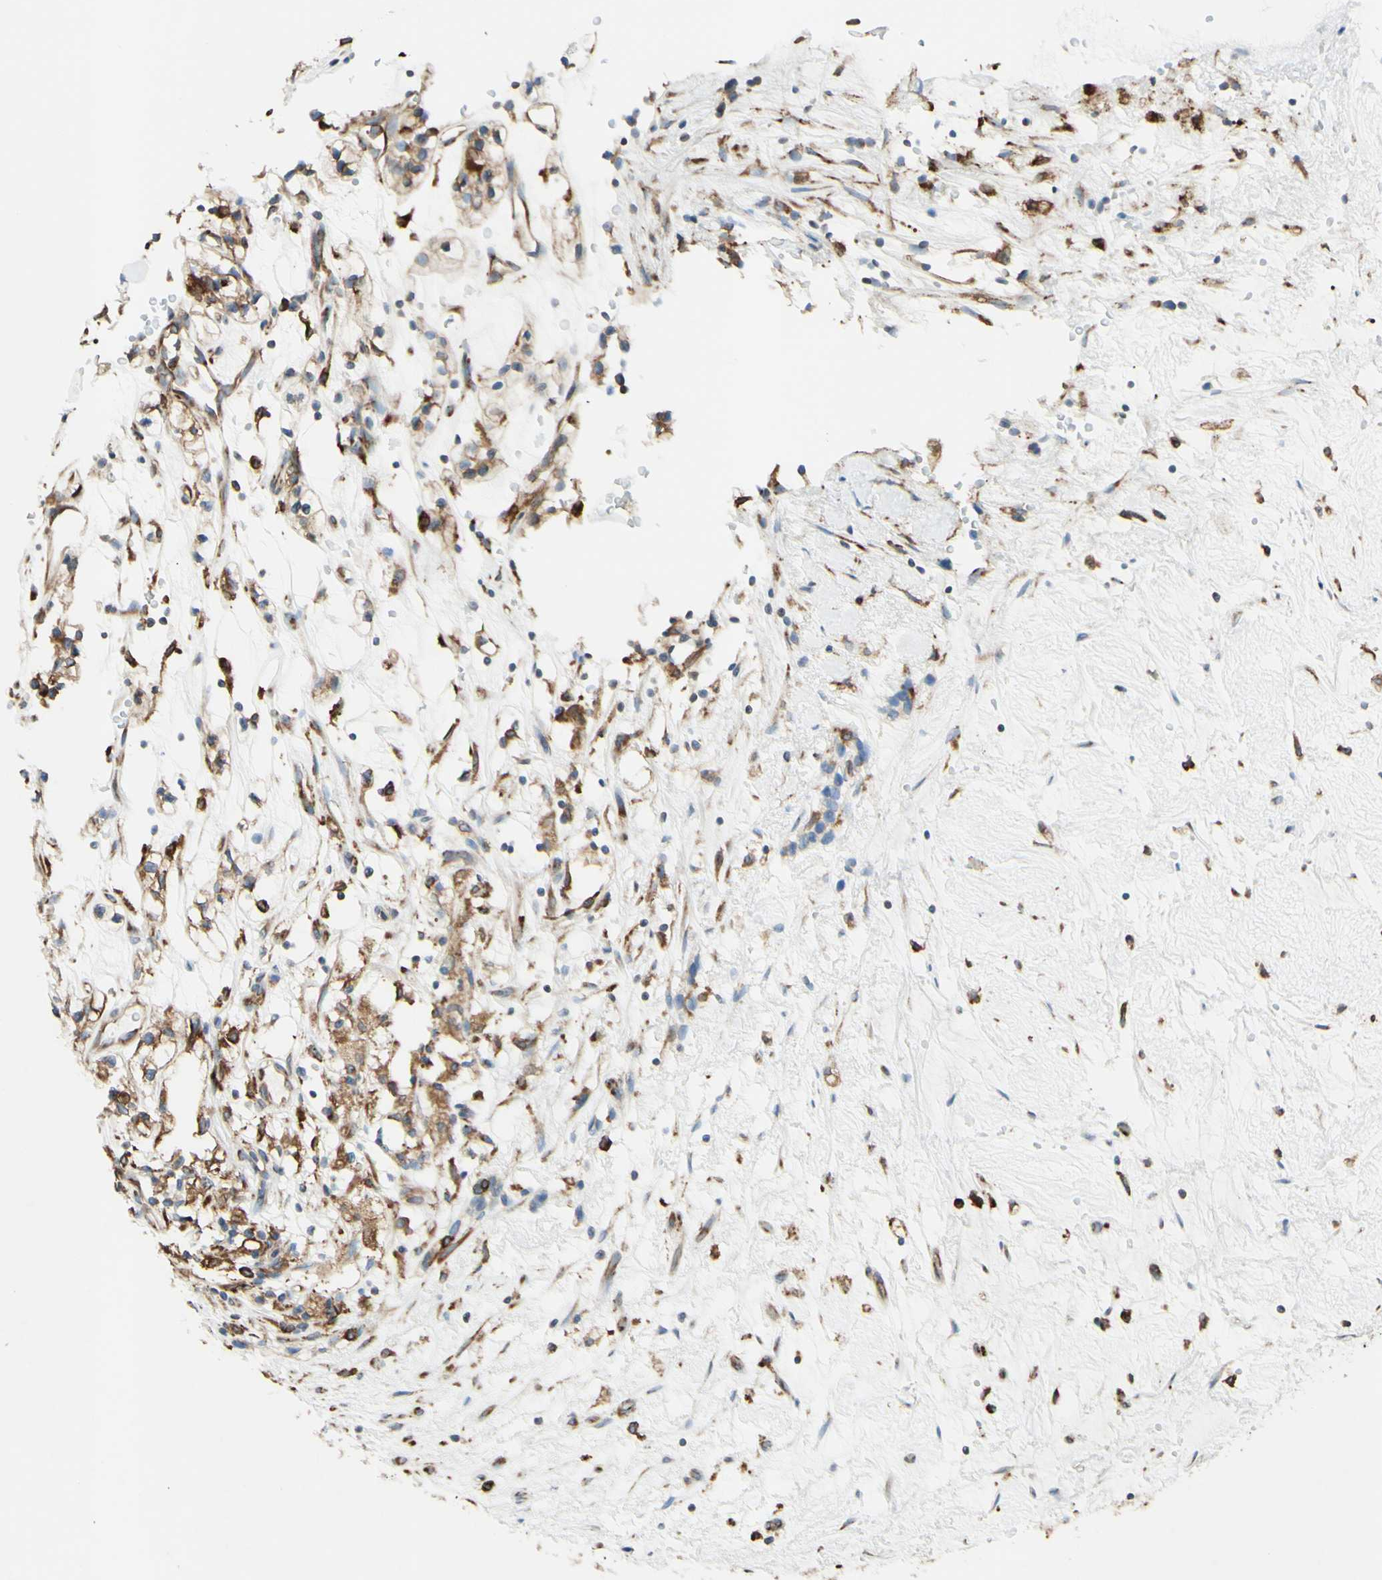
{"staining": {"intensity": "moderate", "quantity": ">75%", "location": "cytoplasmic/membranous"}, "tissue": "renal cancer", "cell_type": "Tumor cells", "image_type": "cancer", "snomed": [{"axis": "morphology", "description": "Adenocarcinoma, NOS"}, {"axis": "topography", "description": "Kidney"}], "caption": "Renal cancer (adenocarcinoma) stained with a protein marker shows moderate staining in tumor cells.", "gene": "DNAJB11", "patient": {"sex": "female", "age": 57}}